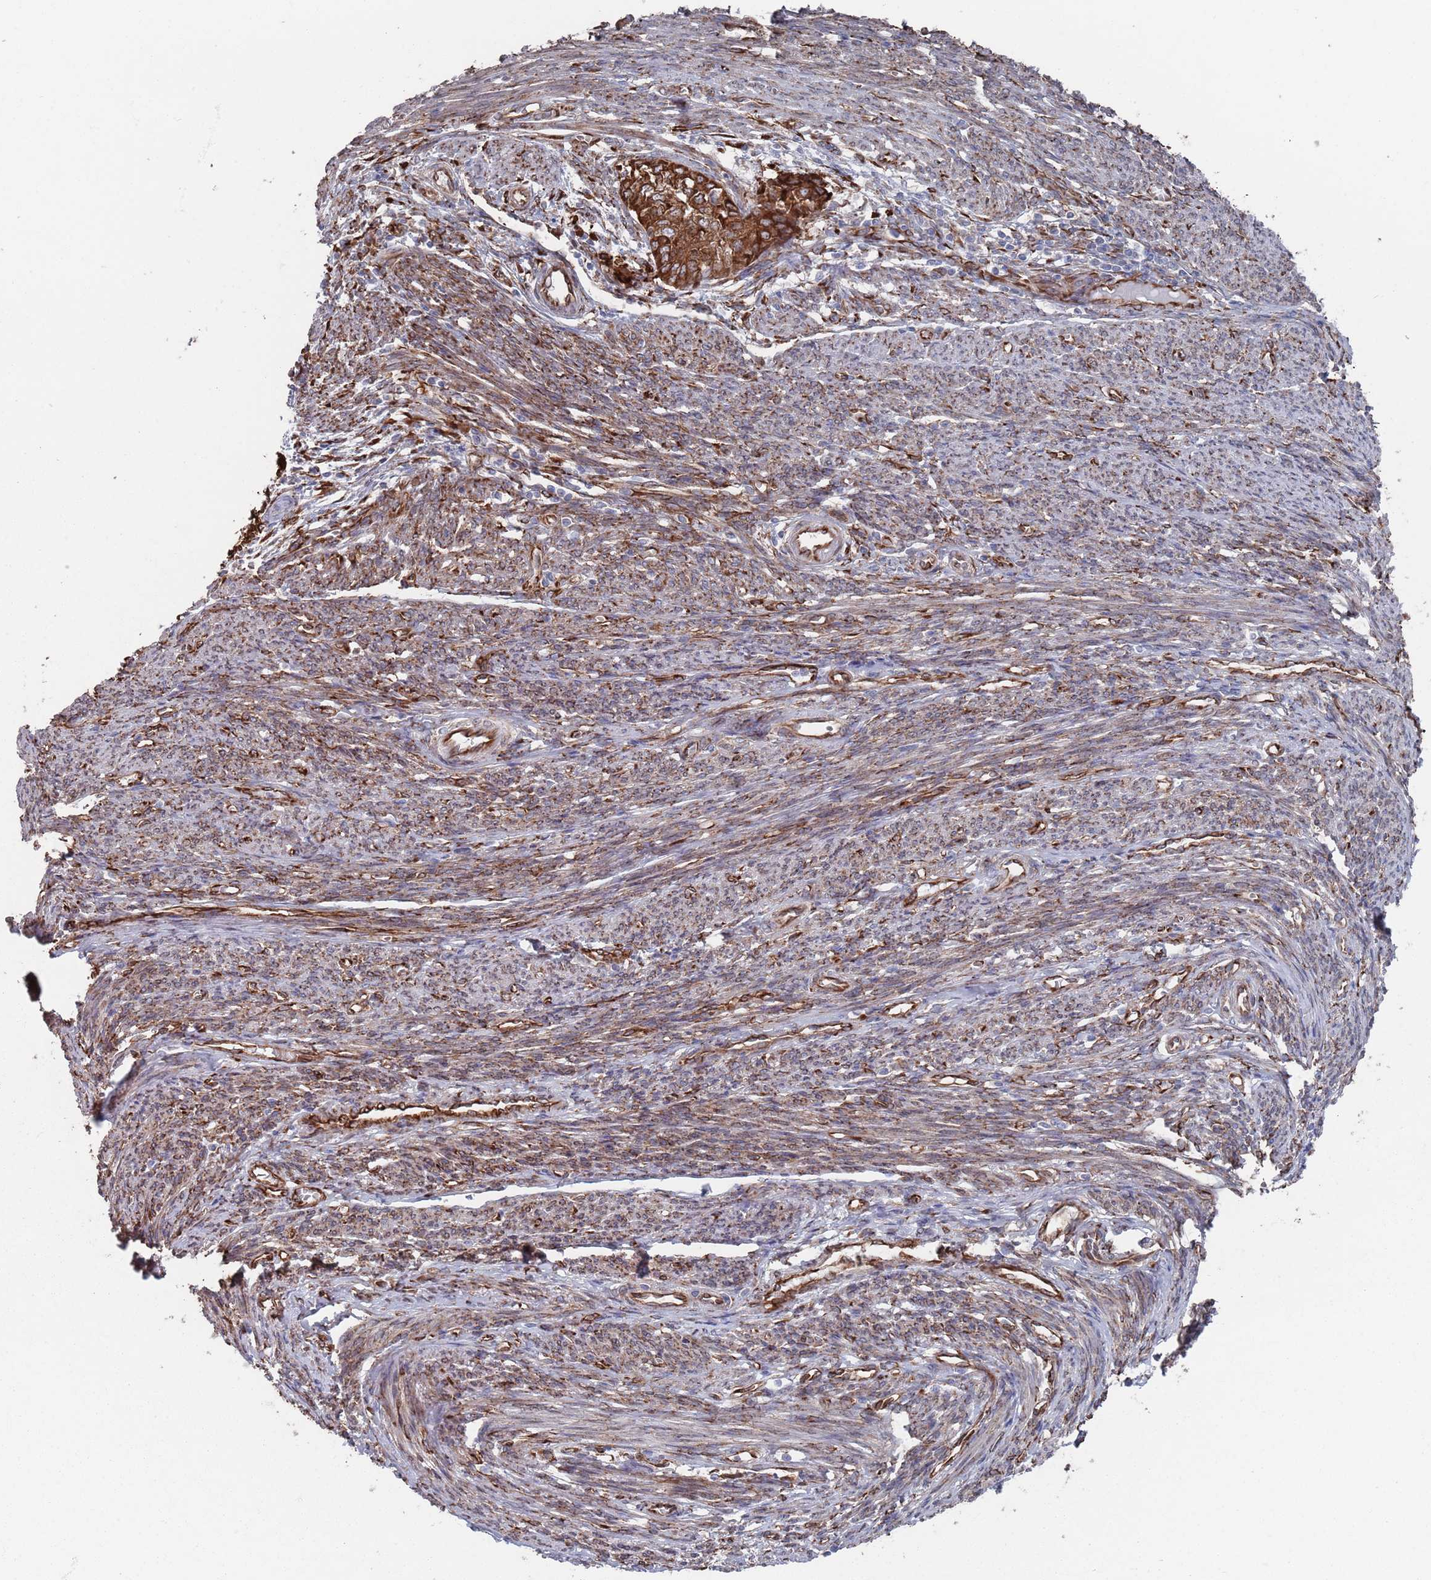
{"staining": {"intensity": "strong", "quantity": ">75%", "location": "cytoplasmic/membranous"}, "tissue": "endometrial cancer", "cell_type": "Tumor cells", "image_type": "cancer", "snomed": [{"axis": "morphology", "description": "Adenocarcinoma, NOS"}, {"axis": "topography", "description": "Endometrium"}], "caption": "High-magnification brightfield microscopy of adenocarcinoma (endometrial) stained with DAB (brown) and counterstained with hematoxylin (blue). tumor cells exhibit strong cytoplasmic/membranous staining is seen in about>75% of cells.", "gene": "CCDC106", "patient": {"sex": "female", "age": 62}}